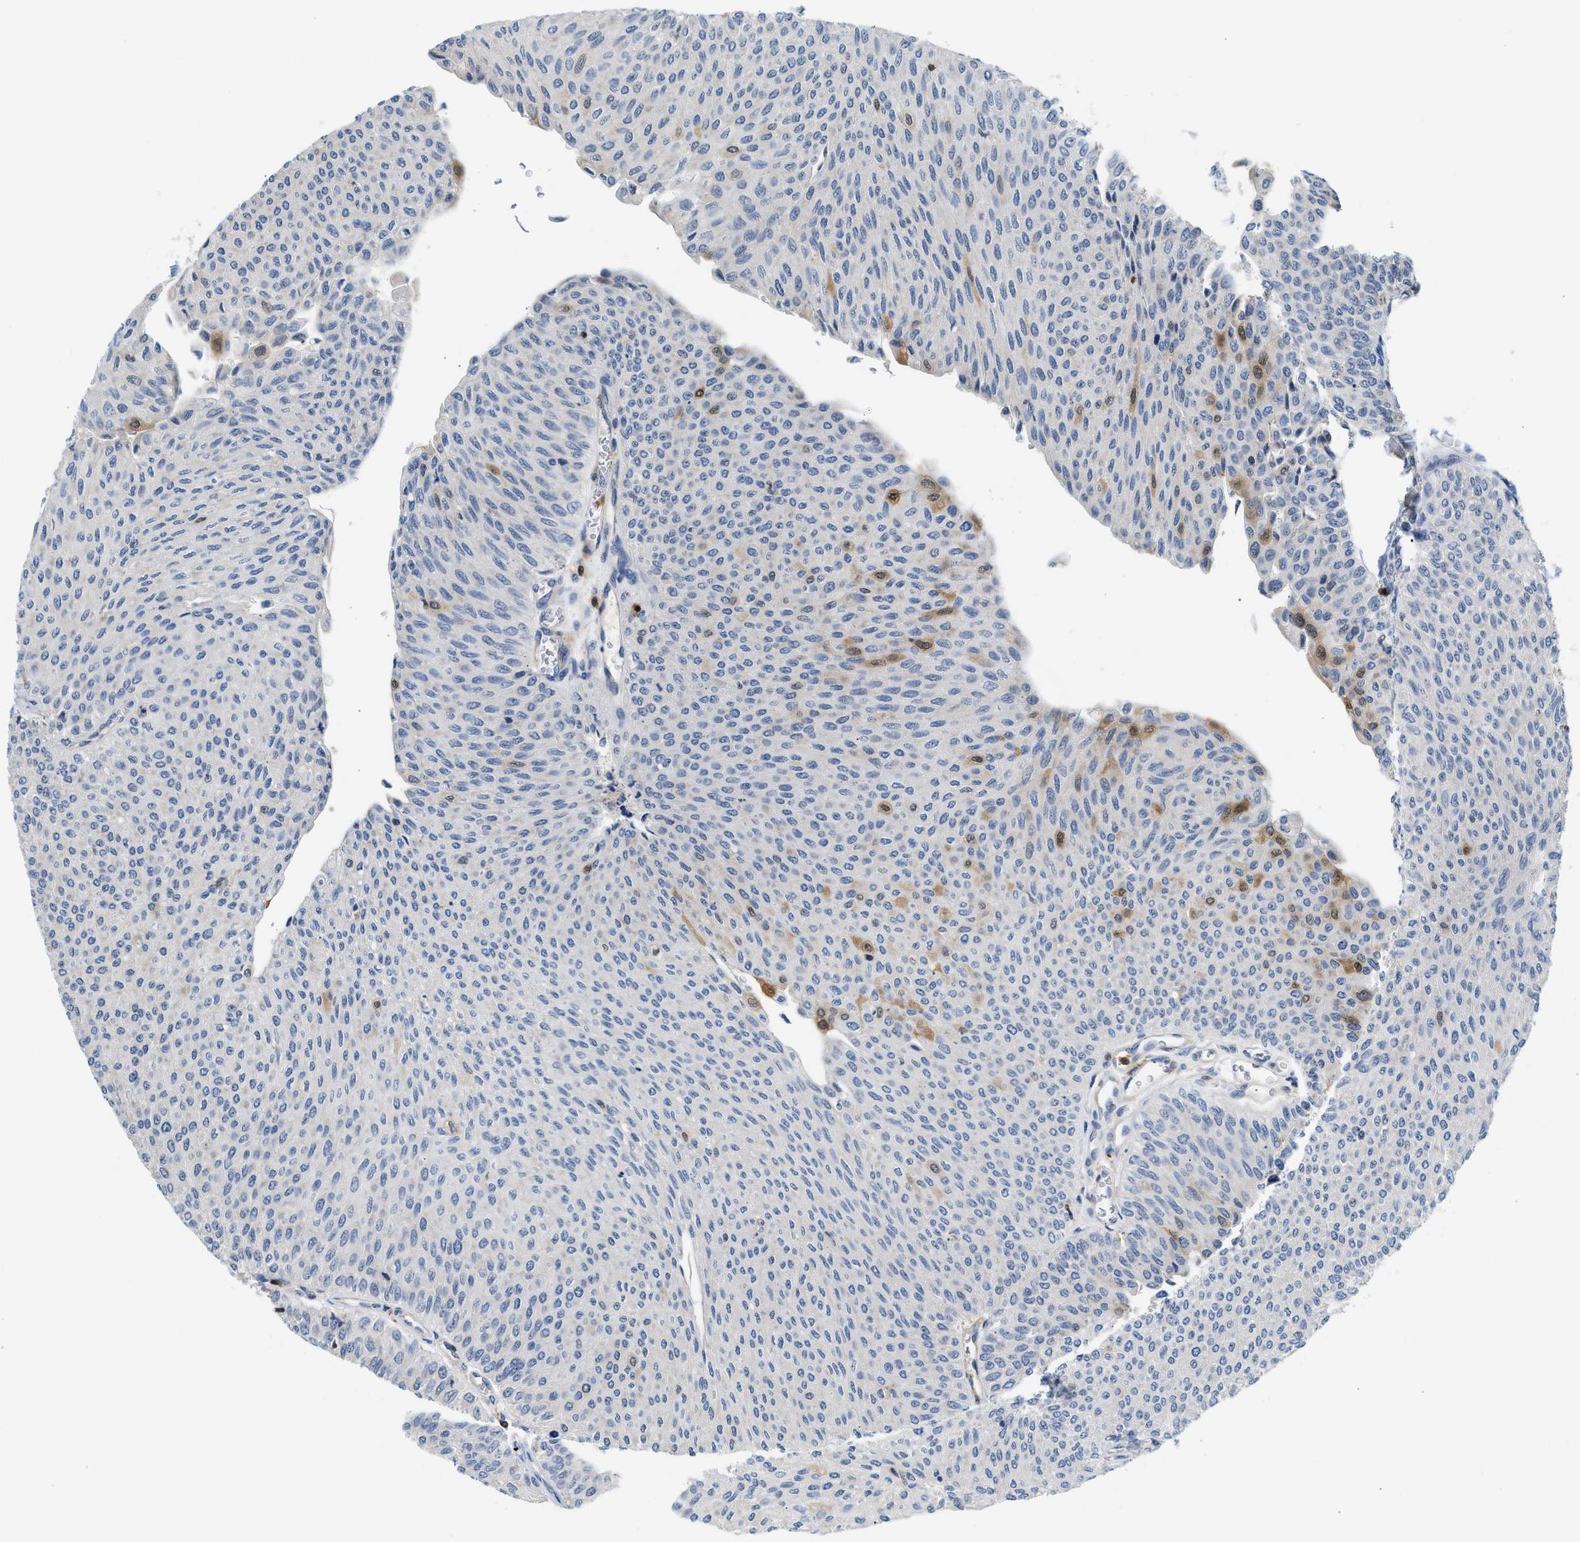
{"staining": {"intensity": "negative", "quantity": "none", "location": "none"}, "tissue": "urothelial cancer", "cell_type": "Tumor cells", "image_type": "cancer", "snomed": [{"axis": "morphology", "description": "Urothelial carcinoma, Low grade"}, {"axis": "topography", "description": "Urinary bladder"}], "caption": "Immunohistochemical staining of urothelial carcinoma (low-grade) demonstrates no significant positivity in tumor cells.", "gene": "SLIT2", "patient": {"sex": "male", "age": 78}}